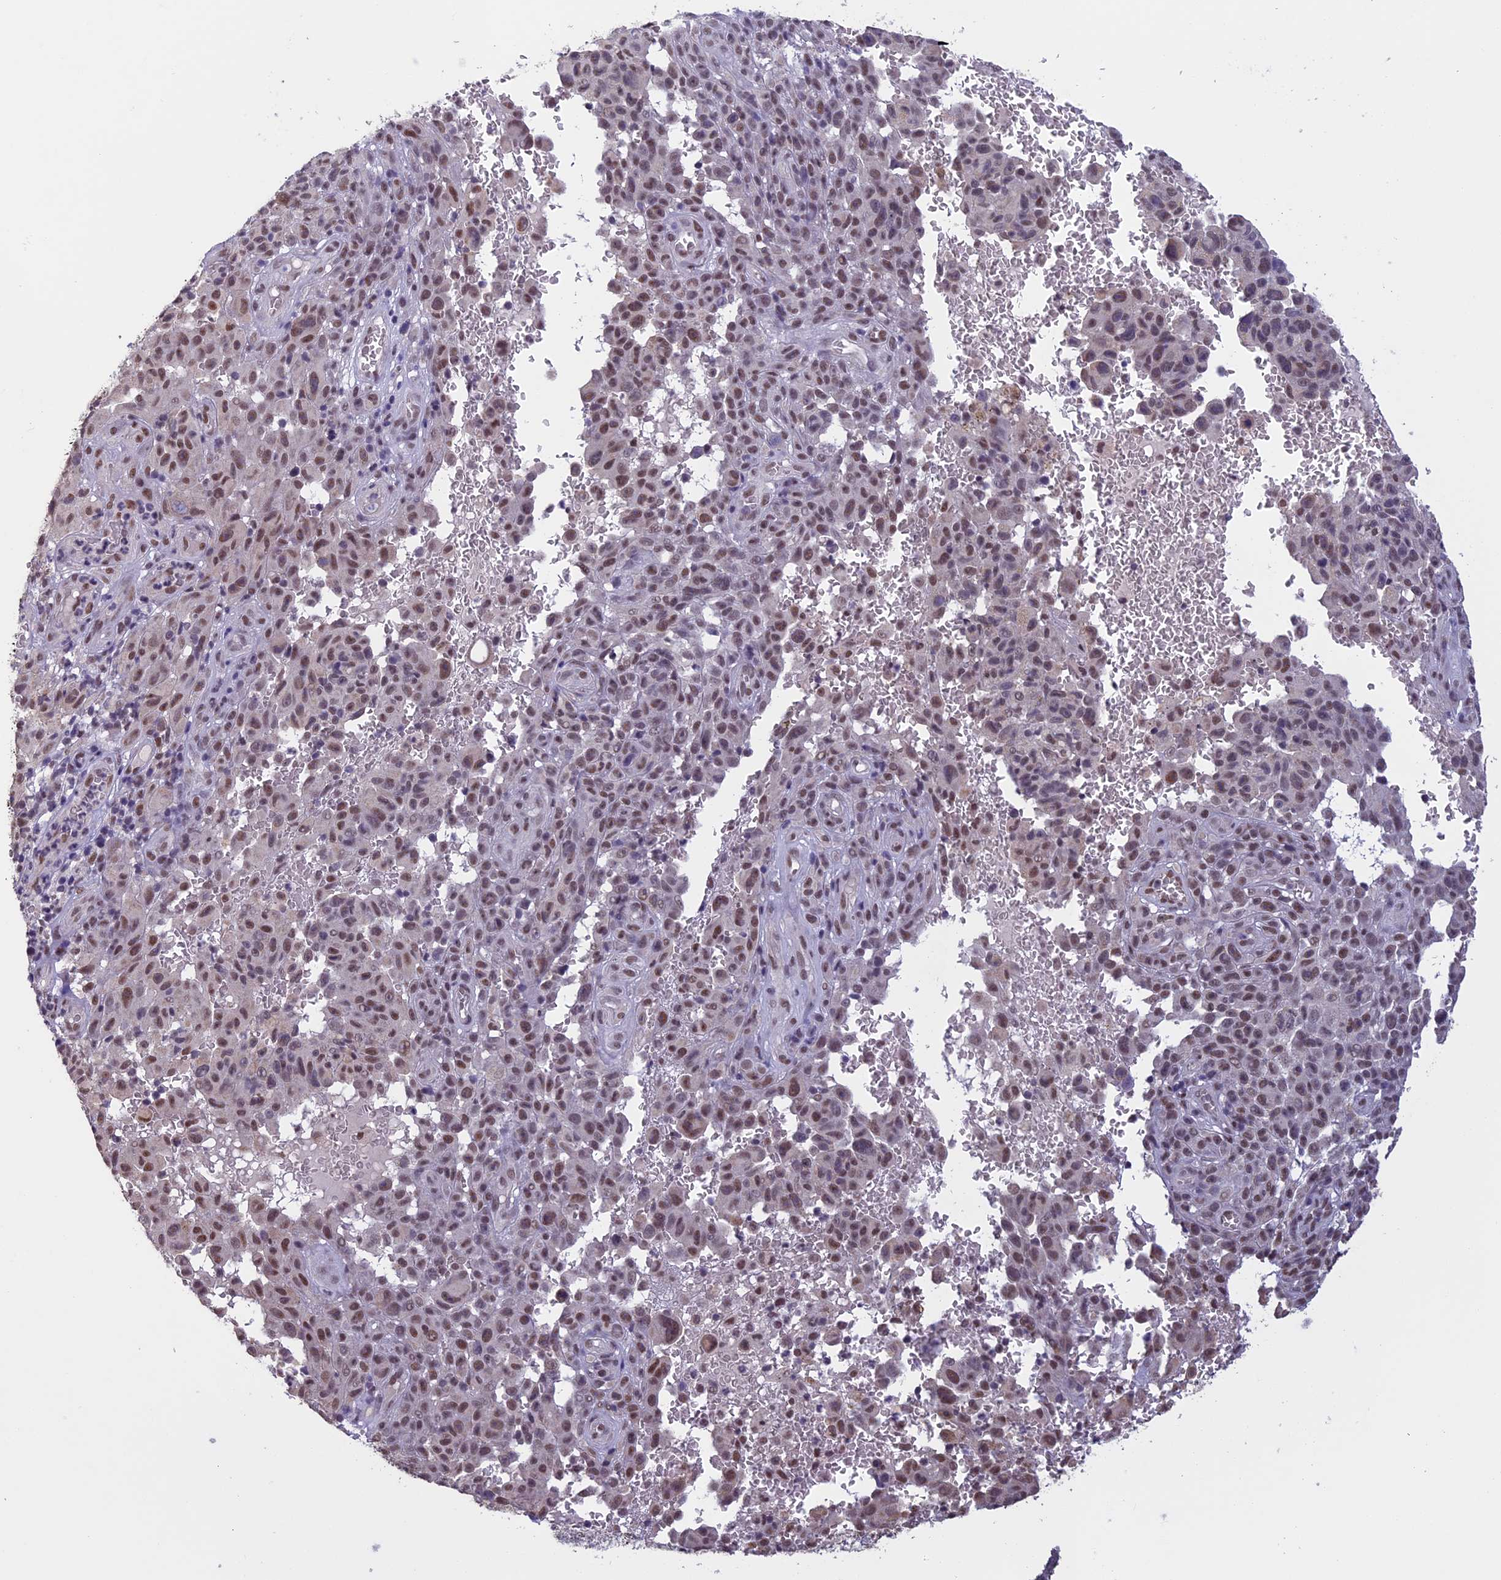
{"staining": {"intensity": "moderate", "quantity": ">75%", "location": "nuclear"}, "tissue": "melanoma", "cell_type": "Tumor cells", "image_type": "cancer", "snomed": [{"axis": "morphology", "description": "Malignant melanoma, NOS"}, {"axis": "topography", "description": "Skin"}], "caption": "A medium amount of moderate nuclear positivity is present in about >75% of tumor cells in melanoma tissue.", "gene": "RNF40", "patient": {"sex": "female", "age": 82}}